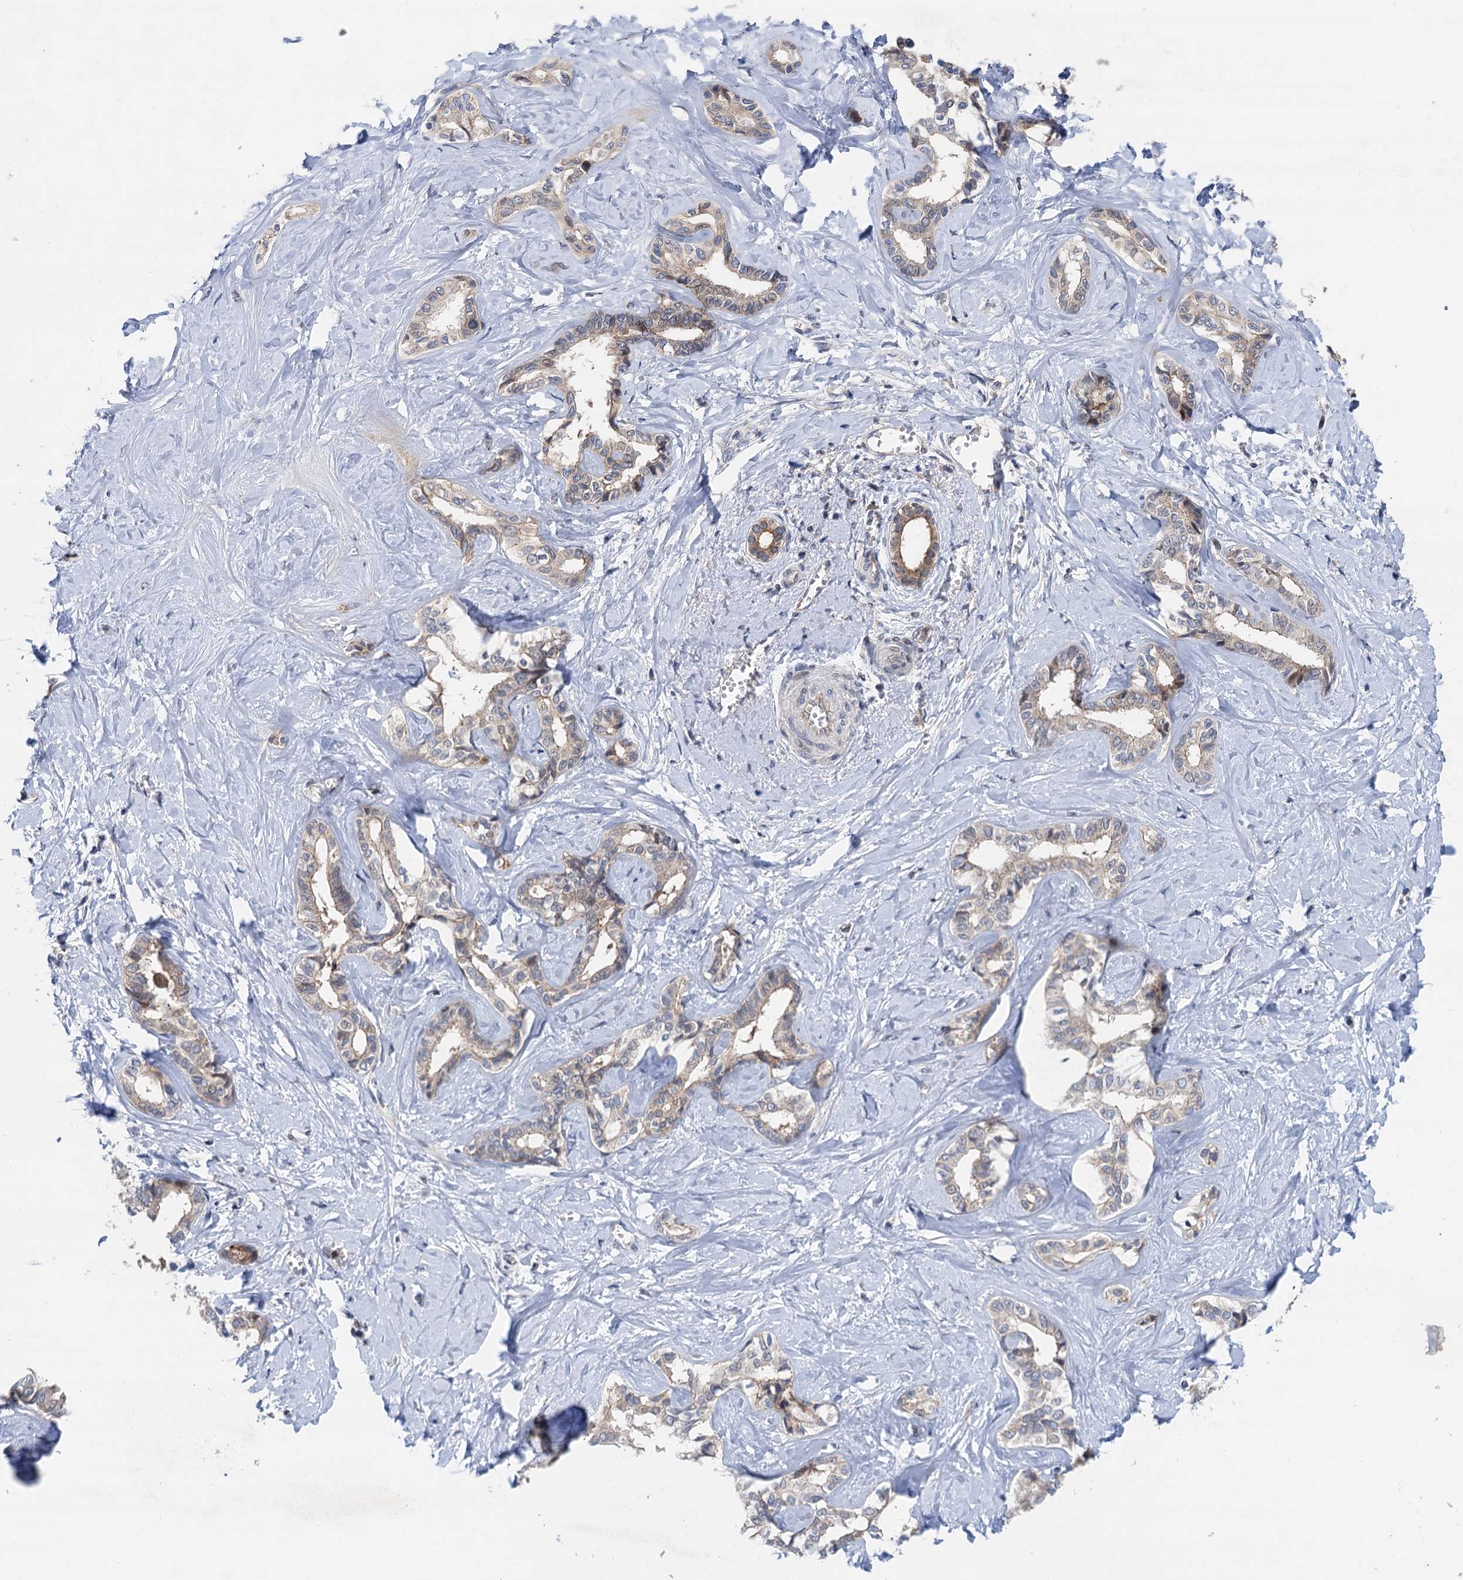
{"staining": {"intensity": "weak", "quantity": "25%-75%", "location": "cytoplasmic/membranous"}, "tissue": "liver cancer", "cell_type": "Tumor cells", "image_type": "cancer", "snomed": [{"axis": "morphology", "description": "Cholangiocarcinoma"}, {"axis": "topography", "description": "Liver"}], "caption": "A brown stain labels weak cytoplasmic/membranous expression of a protein in human cholangiocarcinoma (liver) tumor cells. The staining was performed using DAB, with brown indicating positive protein expression. Nuclei are stained blue with hematoxylin.", "gene": "NLRP10", "patient": {"sex": "female", "age": 77}}